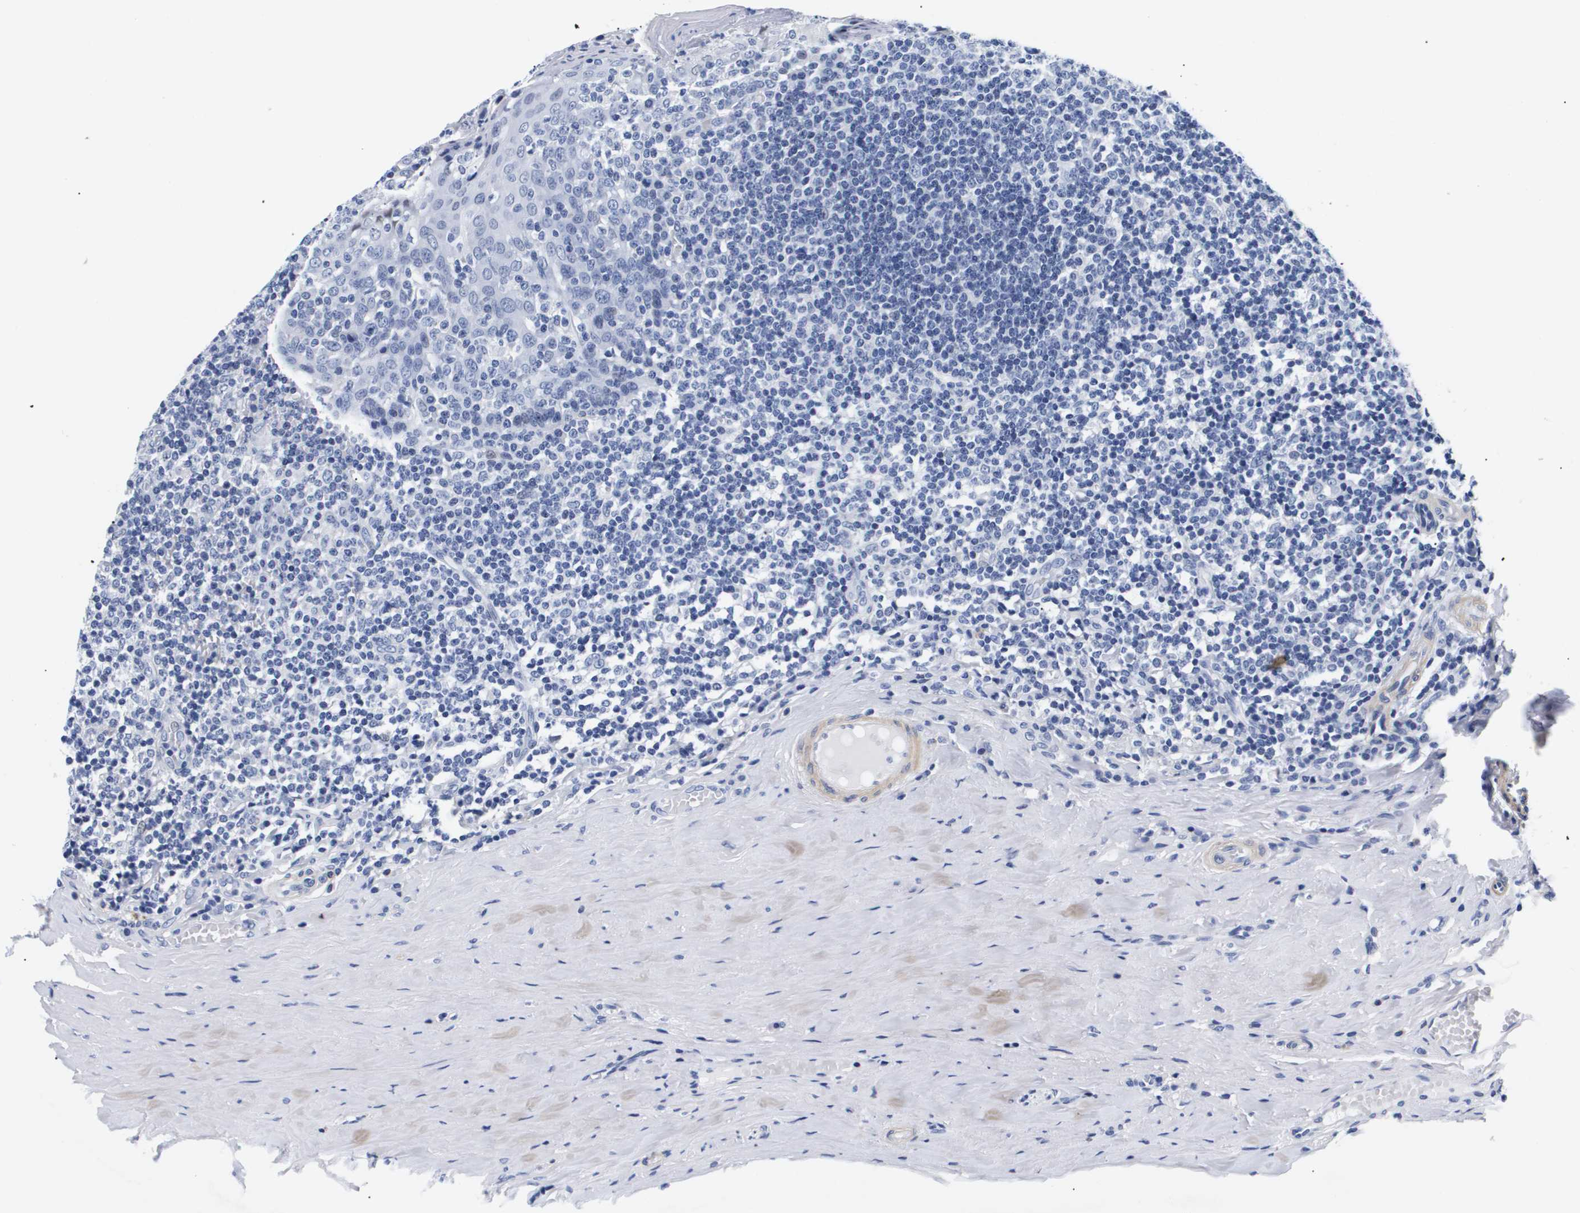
{"staining": {"intensity": "negative", "quantity": "none", "location": "none"}, "tissue": "tonsil", "cell_type": "Germinal center cells", "image_type": "normal", "snomed": [{"axis": "morphology", "description": "Normal tissue, NOS"}, {"axis": "topography", "description": "Tonsil"}], "caption": "A photomicrograph of tonsil stained for a protein displays no brown staining in germinal center cells. Nuclei are stained in blue.", "gene": "SHD", "patient": {"sex": "female", "age": 19}}